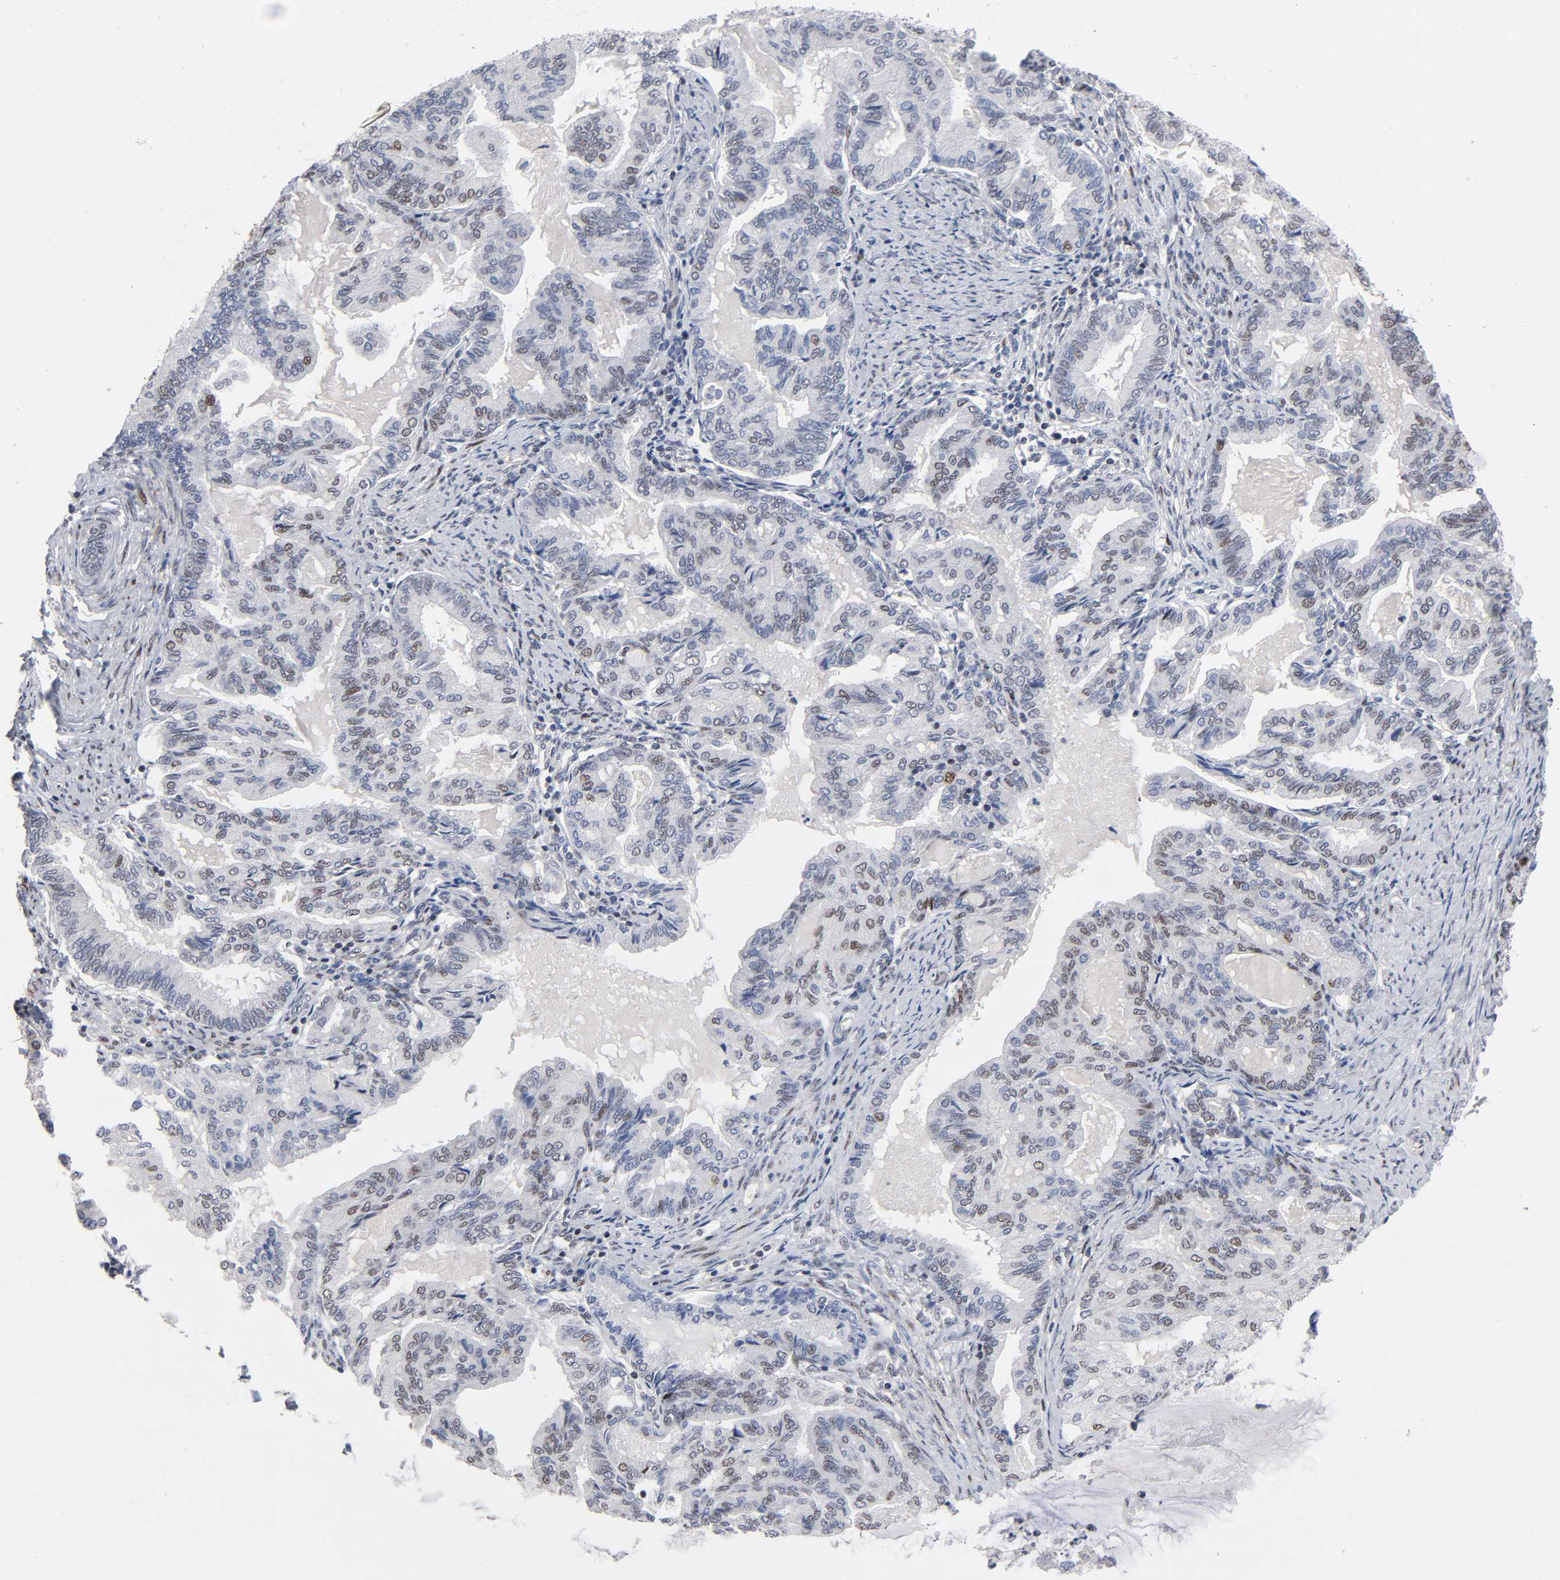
{"staining": {"intensity": "weak", "quantity": "25%-75%", "location": "nuclear"}, "tissue": "endometrial cancer", "cell_type": "Tumor cells", "image_type": "cancer", "snomed": [{"axis": "morphology", "description": "Adenocarcinoma, NOS"}, {"axis": "topography", "description": "Endometrium"}], "caption": "This is an image of IHC staining of endometrial cancer, which shows weak expression in the nuclear of tumor cells.", "gene": "STK38", "patient": {"sex": "female", "age": 86}}